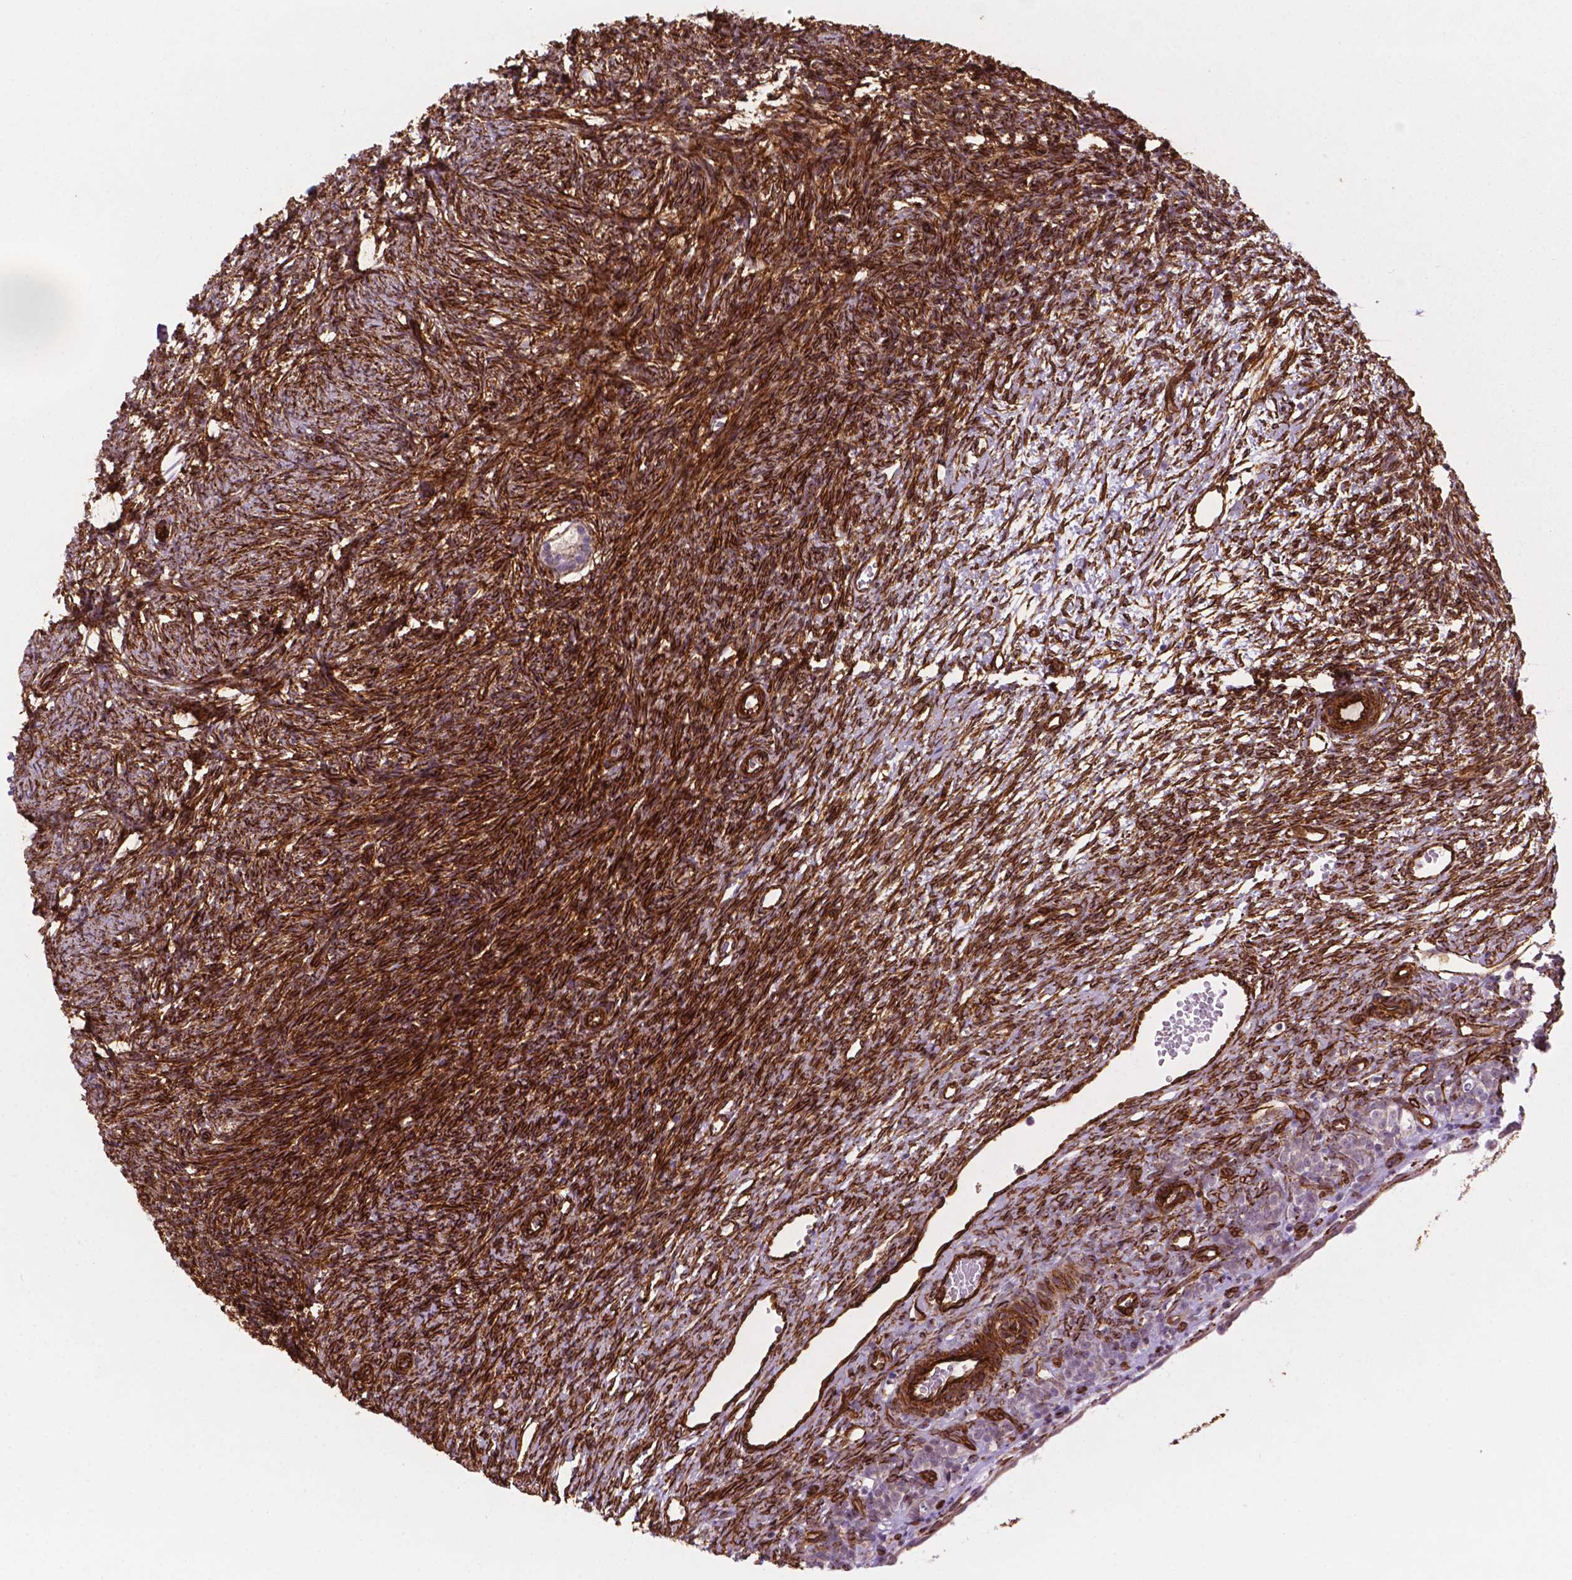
{"staining": {"intensity": "strong", "quantity": ">75%", "location": "cytoplasmic/membranous,nuclear"}, "tissue": "ovary", "cell_type": "Ovarian stroma cells", "image_type": "normal", "snomed": [{"axis": "morphology", "description": "Normal tissue, NOS"}, {"axis": "topography", "description": "Ovary"}], "caption": "IHC histopathology image of benign ovary: ovary stained using immunohistochemistry (IHC) reveals high levels of strong protein expression localized specifically in the cytoplasmic/membranous,nuclear of ovarian stroma cells, appearing as a cytoplasmic/membranous,nuclear brown color.", "gene": "EGFL8", "patient": {"sex": "female", "age": 34}}